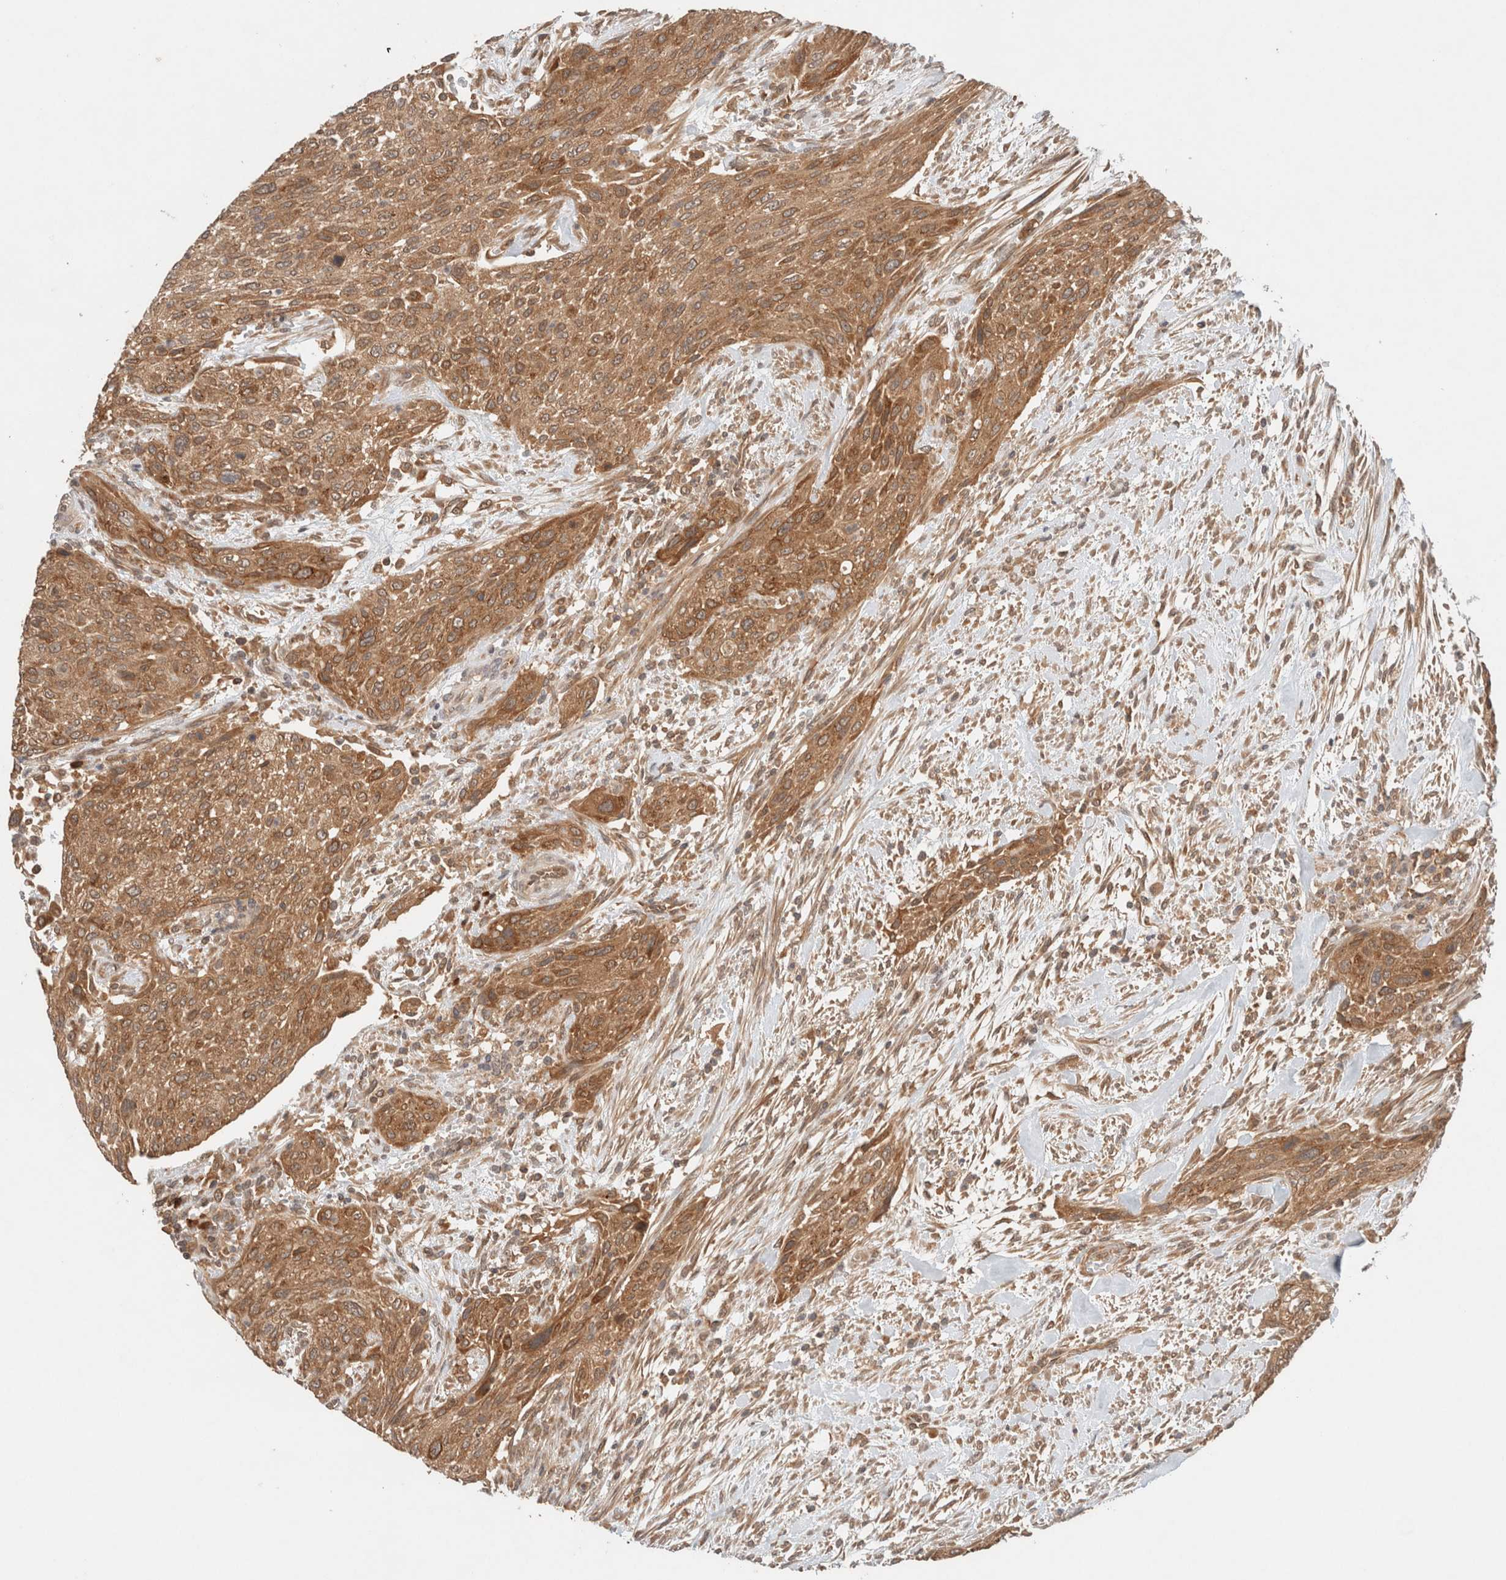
{"staining": {"intensity": "moderate", "quantity": ">75%", "location": "cytoplasmic/membranous"}, "tissue": "urothelial cancer", "cell_type": "Tumor cells", "image_type": "cancer", "snomed": [{"axis": "morphology", "description": "Urothelial carcinoma, Low grade"}, {"axis": "morphology", "description": "Urothelial carcinoma, High grade"}, {"axis": "topography", "description": "Urinary bladder"}], "caption": "Human urothelial cancer stained with a brown dye demonstrates moderate cytoplasmic/membranous positive staining in approximately >75% of tumor cells.", "gene": "ARFGEF2", "patient": {"sex": "male", "age": 35}}